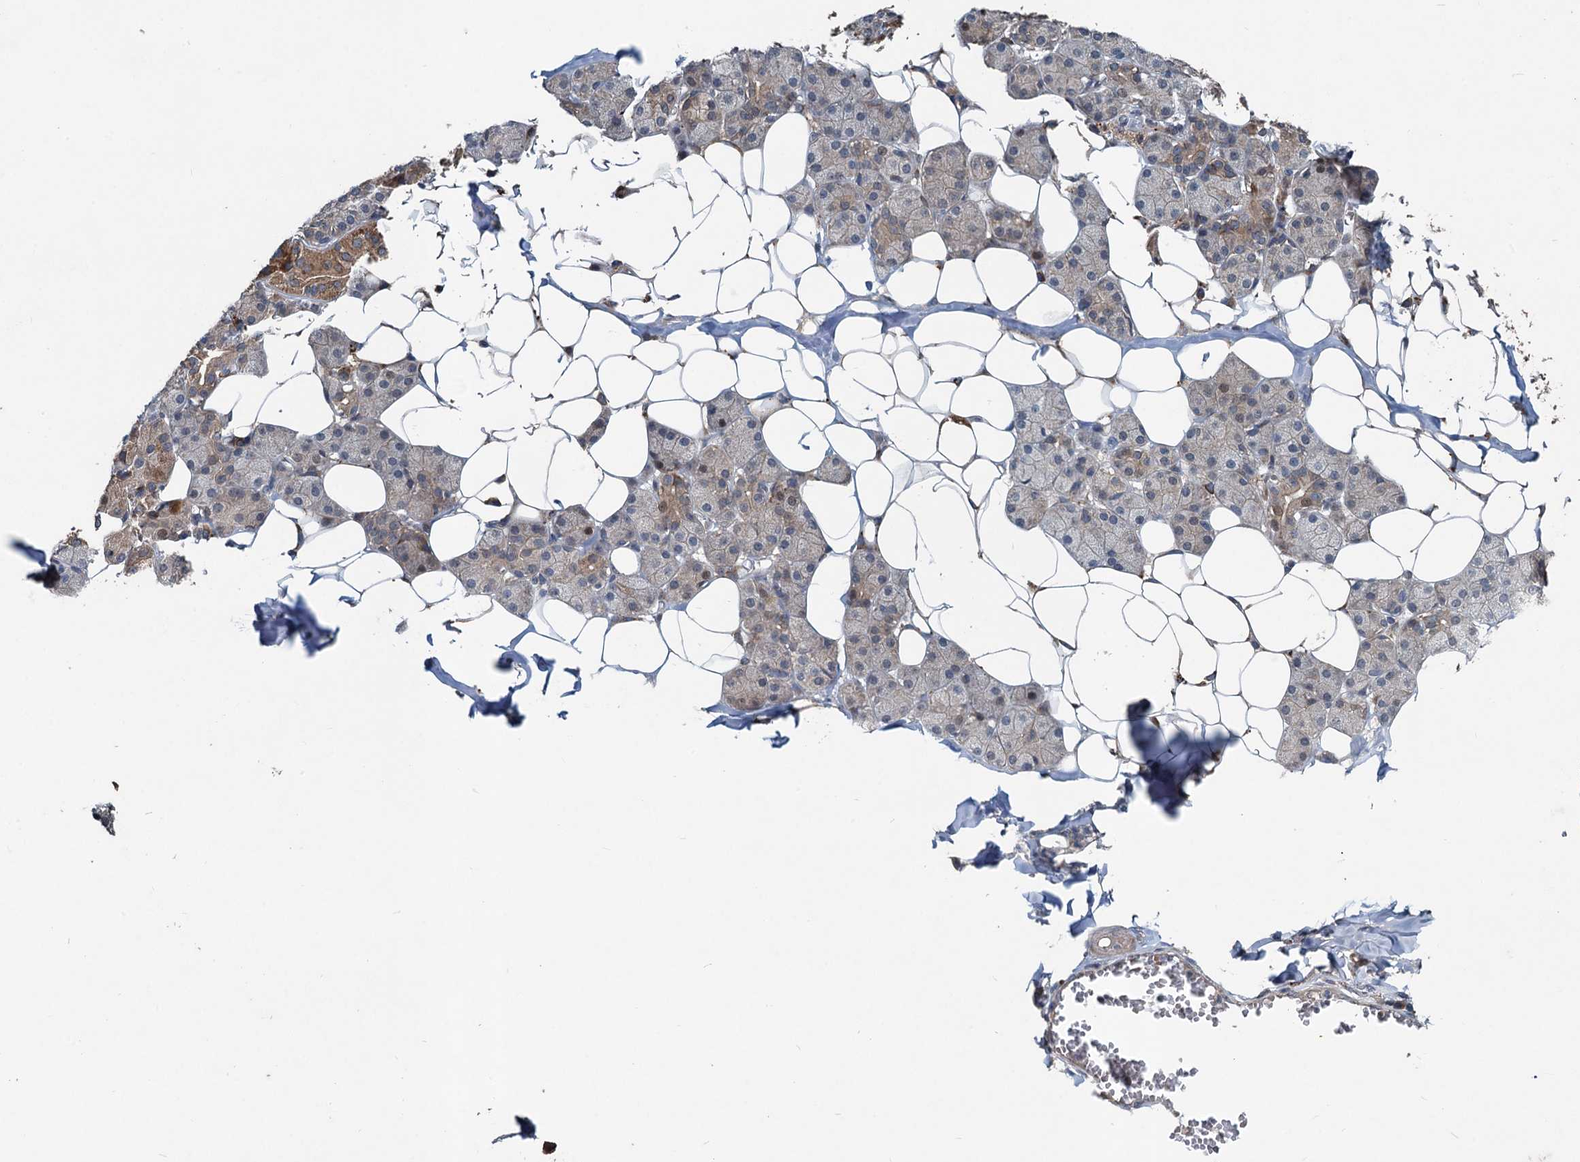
{"staining": {"intensity": "moderate", "quantity": "25%-75%", "location": "cytoplasmic/membranous"}, "tissue": "salivary gland", "cell_type": "Glandular cells", "image_type": "normal", "snomed": [{"axis": "morphology", "description": "Normal tissue, NOS"}, {"axis": "topography", "description": "Salivary gland"}], "caption": "Immunohistochemical staining of normal salivary gland reveals moderate cytoplasmic/membranous protein expression in about 25%-75% of glandular cells. The staining was performed using DAB to visualize the protein expression in brown, while the nuclei were stained in blue with hematoxylin (Magnification: 20x).", "gene": "OTUB1", "patient": {"sex": "female", "age": 33}}